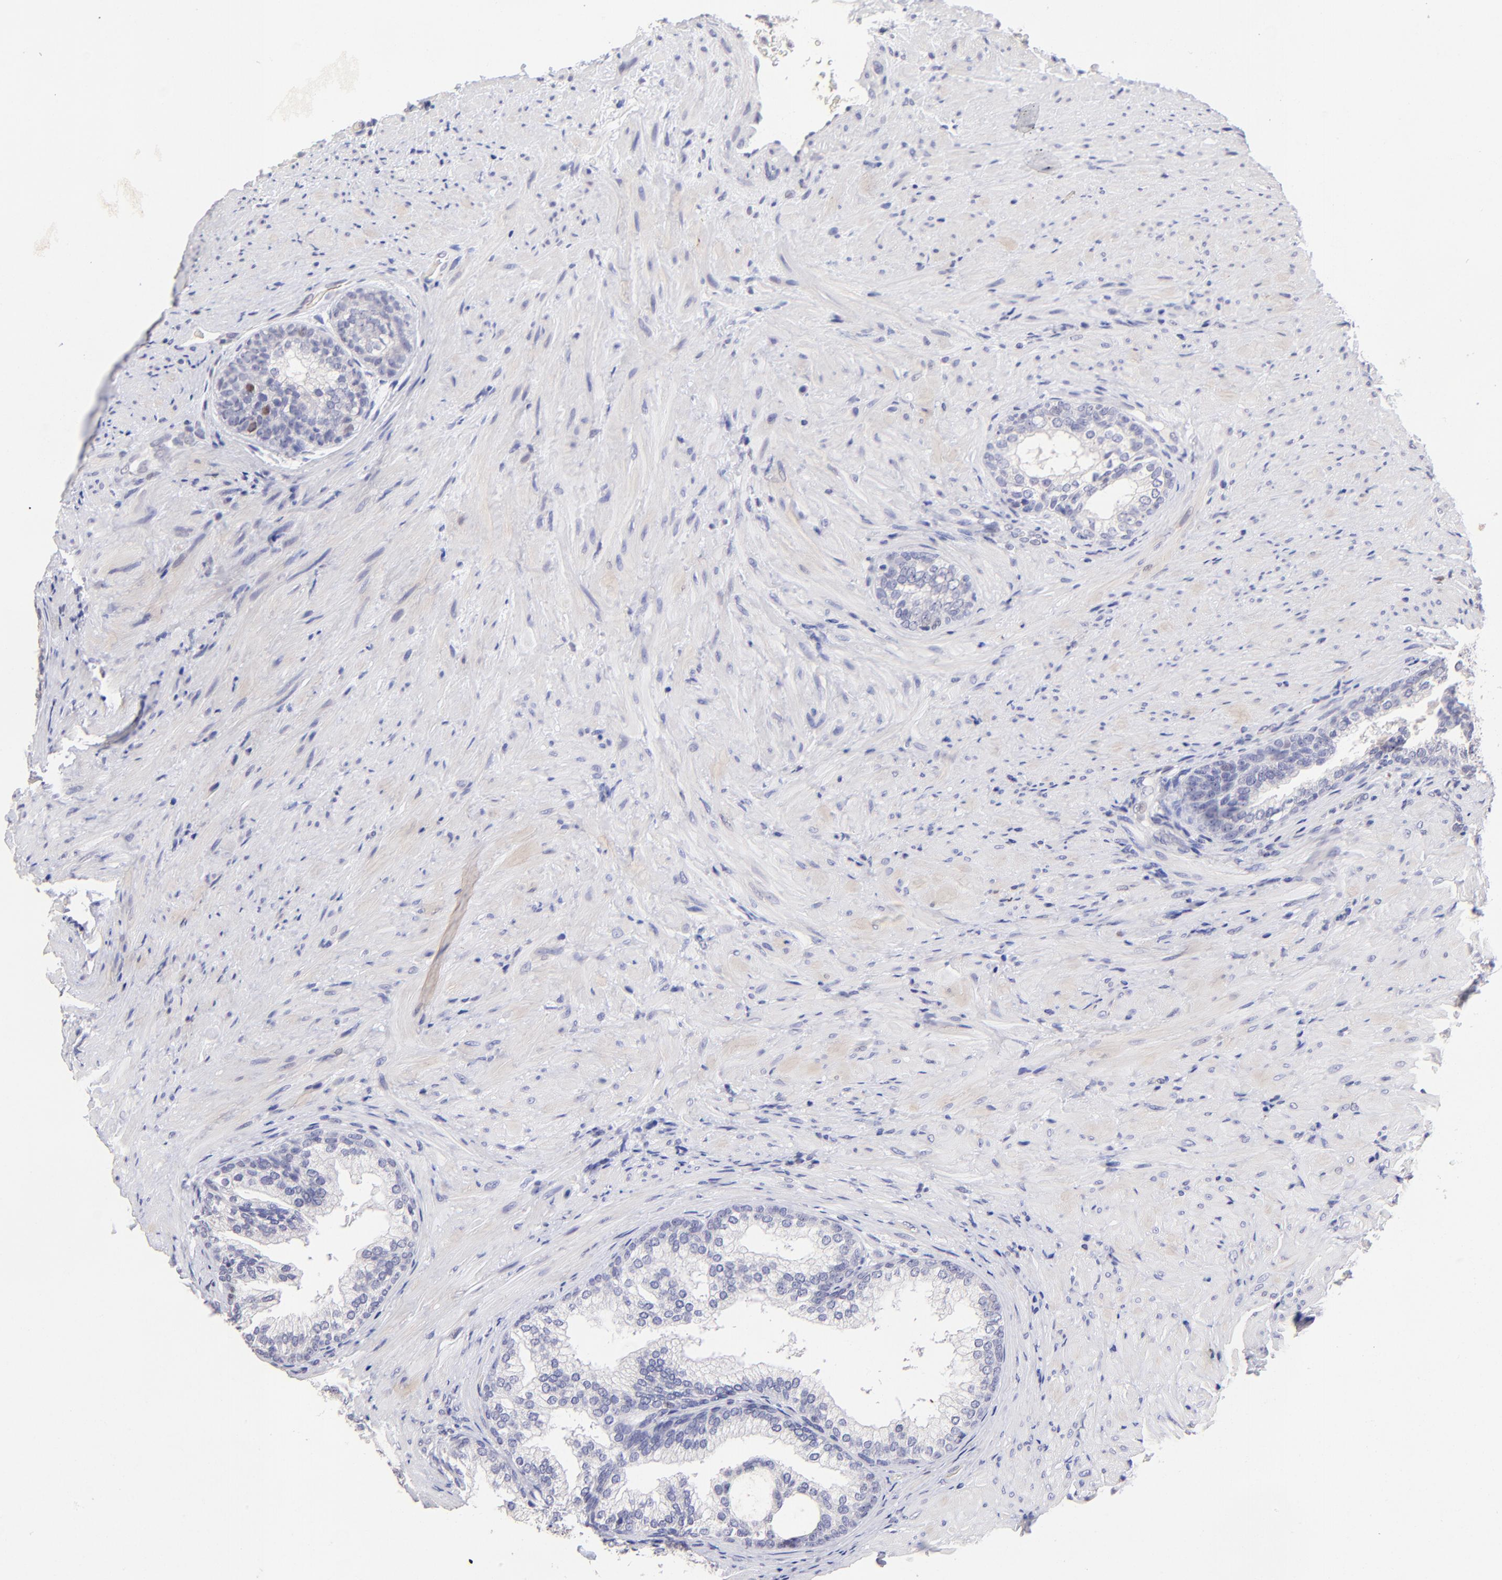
{"staining": {"intensity": "negative", "quantity": "none", "location": "none"}, "tissue": "prostate", "cell_type": "Glandular cells", "image_type": "normal", "snomed": [{"axis": "morphology", "description": "Normal tissue, NOS"}, {"axis": "topography", "description": "Prostate"}], "caption": "High magnification brightfield microscopy of unremarkable prostate stained with DAB (brown) and counterstained with hematoxylin (blue): glandular cells show no significant positivity. (DAB (3,3'-diaminobenzidine) IHC with hematoxylin counter stain).", "gene": "DNMT1", "patient": {"sex": "male", "age": 76}}